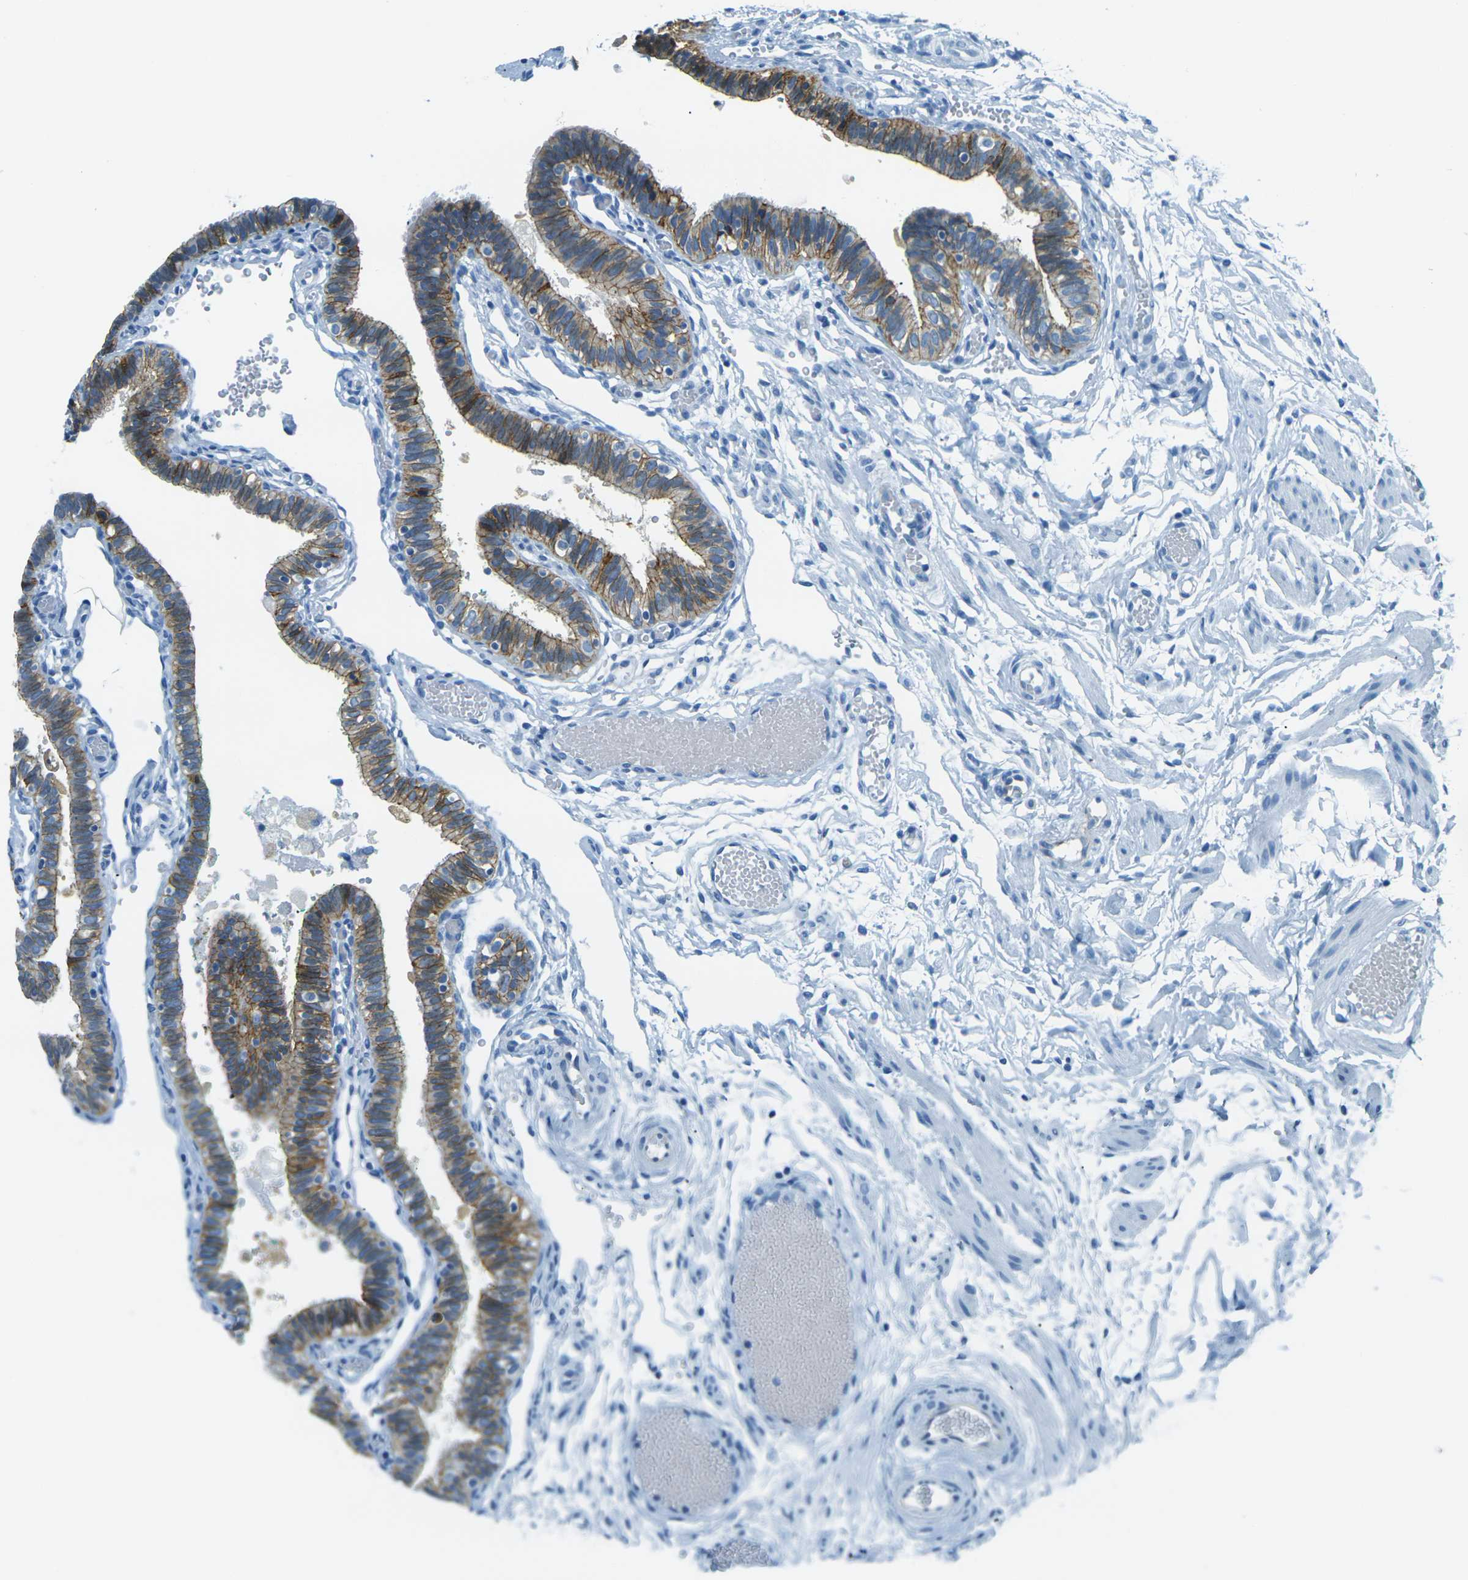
{"staining": {"intensity": "moderate", "quantity": ">75%", "location": "cytoplasmic/membranous"}, "tissue": "fallopian tube", "cell_type": "Glandular cells", "image_type": "normal", "snomed": [{"axis": "morphology", "description": "Normal tissue, NOS"}, {"axis": "topography", "description": "Fallopian tube"}], "caption": "This is an image of IHC staining of normal fallopian tube, which shows moderate expression in the cytoplasmic/membranous of glandular cells.", "gene": "OCLN", "patient": {"sex": "female", "age": 46}}